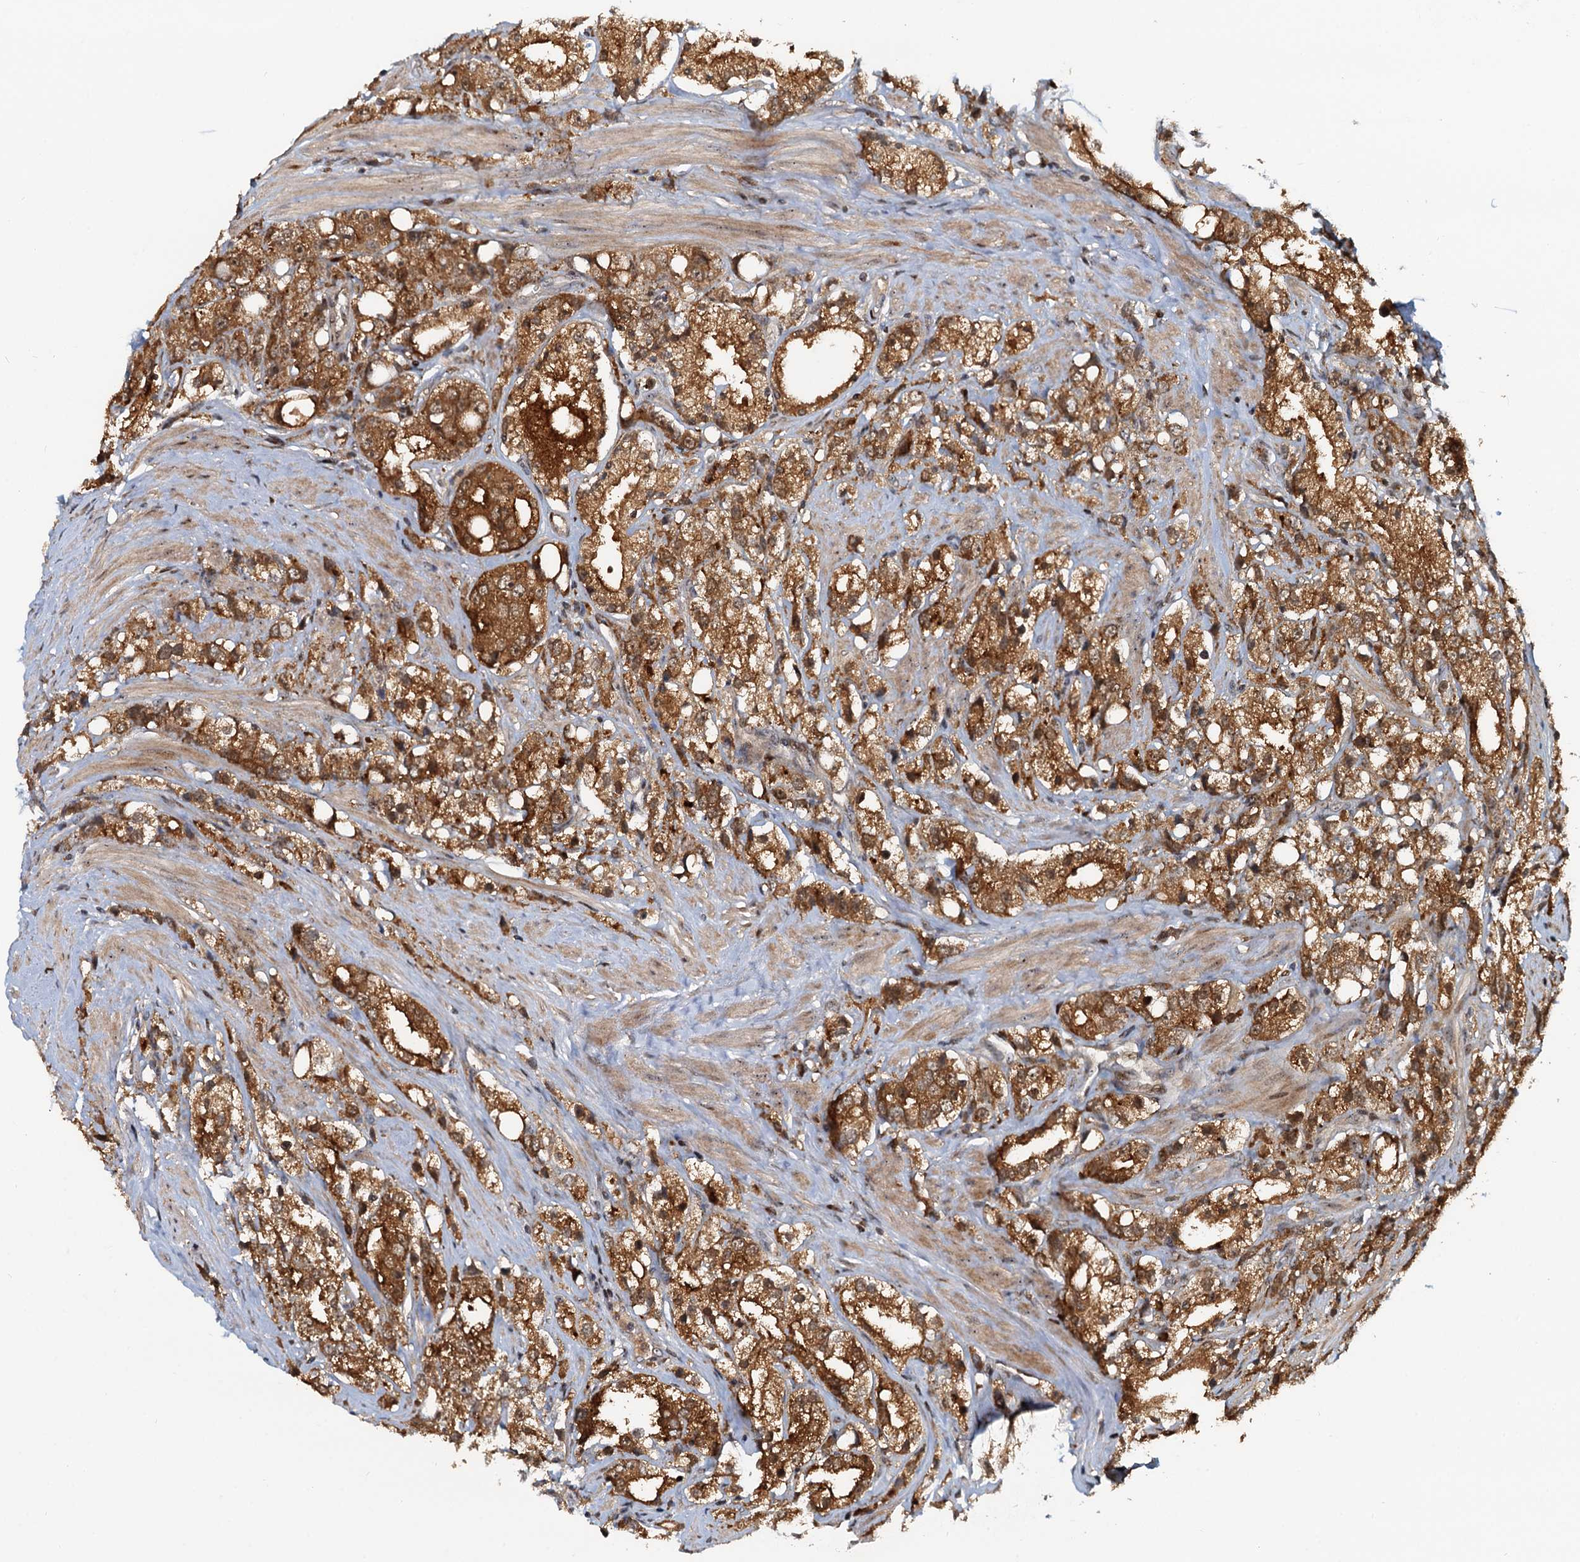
{"staining": {"intensity": "strong", "quantity": ">75%", "location": "cytoplasmic/membranous,nuclear"}, "tissue": "prostate cancer", "cell_type": "Tumor cells", "image_type": "cancer", "snomed": [{"axis": "morphology", "description": "Adenocarcinoma, NOS"}, {"axis": "topography", "description": "Prostate"}], "caption": "Tumor cells exhibit strong cytoplasmic/membranous and nuclear staining in approximately >75% of cells in prostate adenocarcinoma. (DAB = brown stain, brightfield microscopy at high magnification).", "gene": "TOLLIP", "patient": {"sex": "male", "age": 79}}